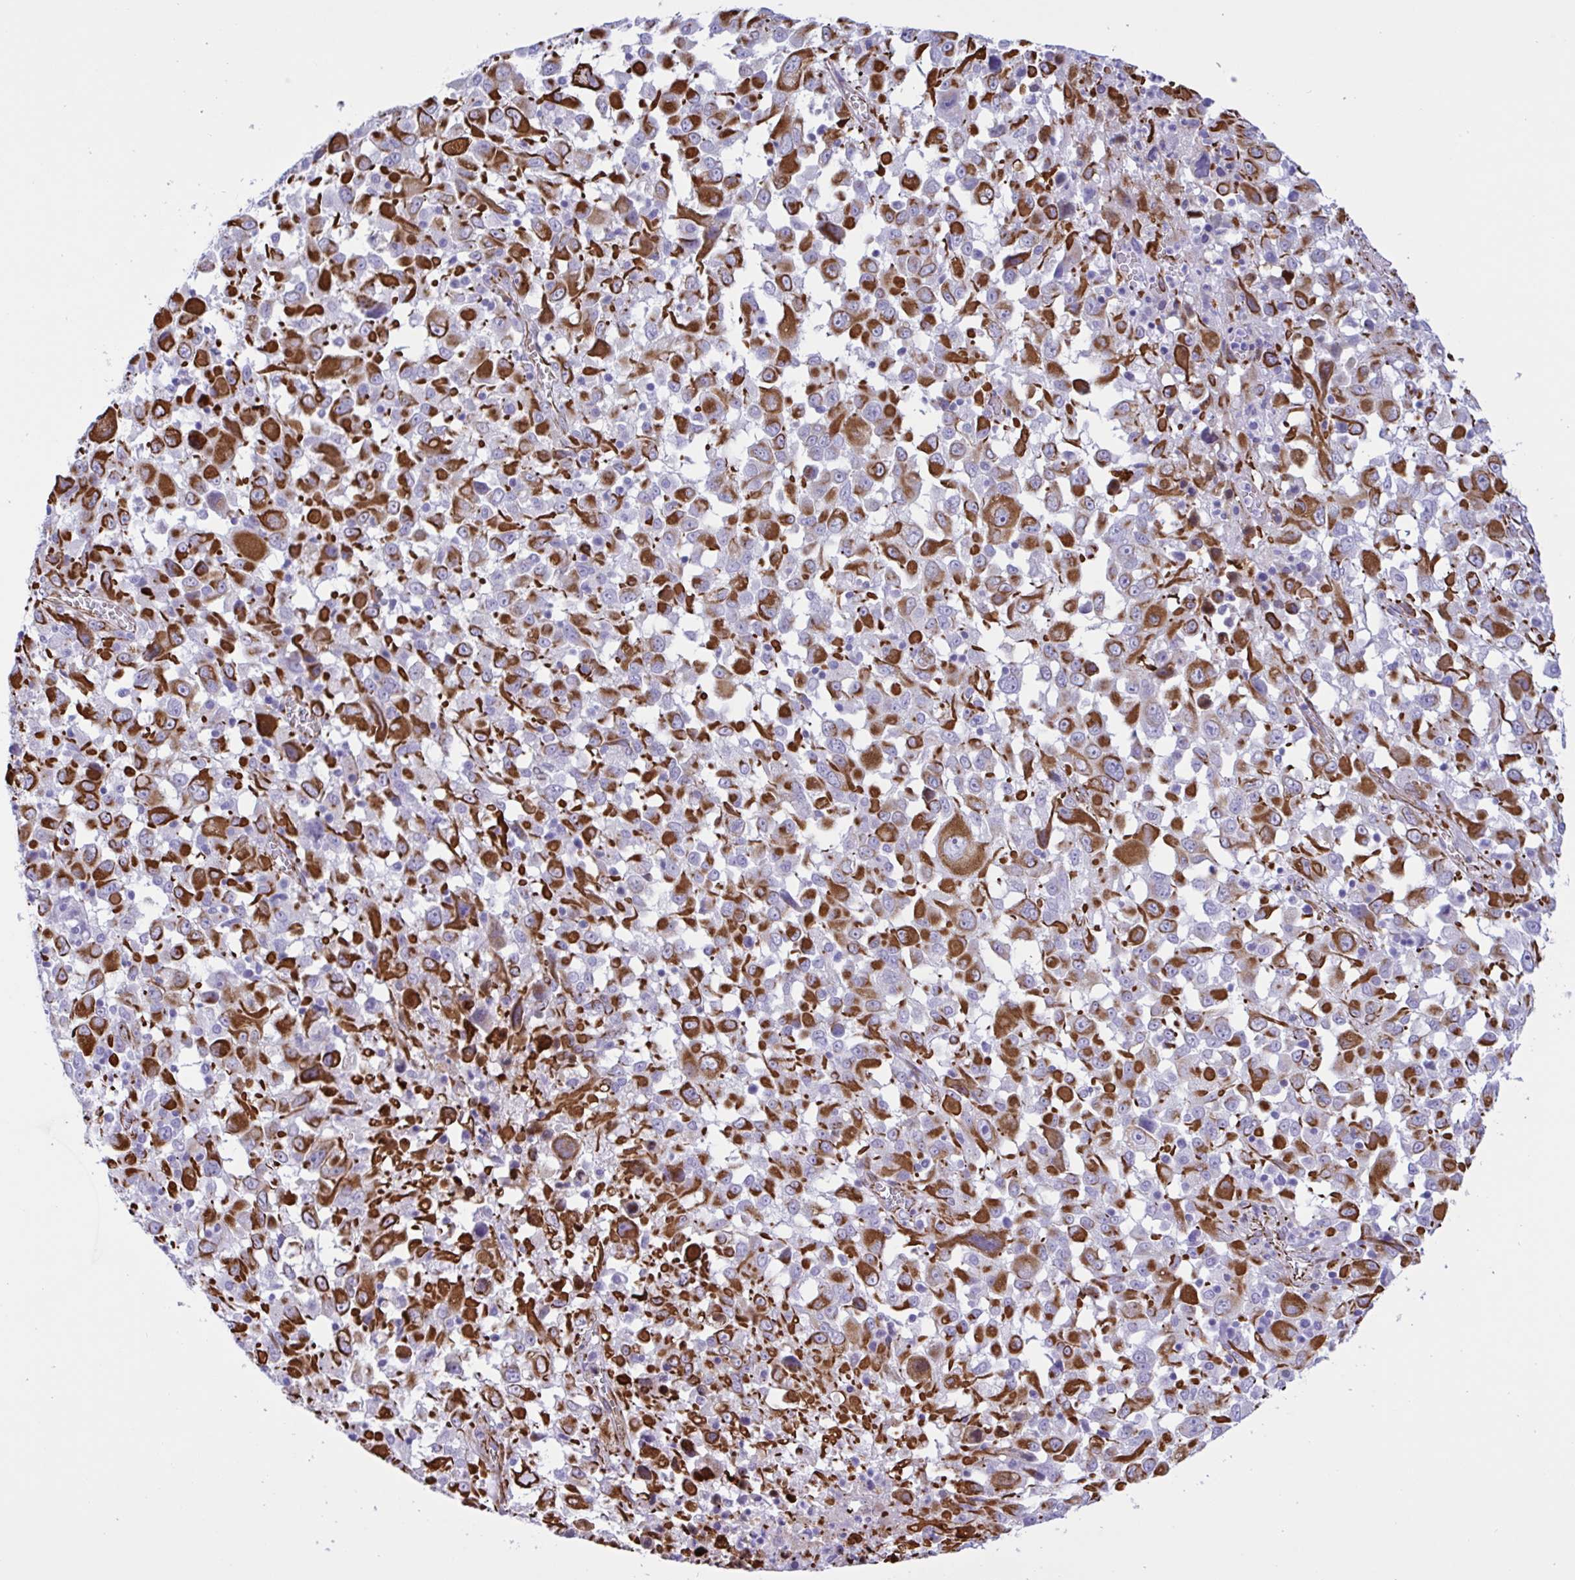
{"staining": {"intensity": "strong", "quantity": ">75%", "location": "cytoplasmic/membranous"}, "tissue": "melanoma", "cell_type": "Tumor cells", "image_type": "cancer", "snomed": [{"axis": "morphology", "description": "Malignant melanoma, Metastatic site"}, {"axis": "topography", "description": "Soft tissue"}], "caption": "Brown immunohistochemical staining in human melanoma shows strong cytoplasmic/membranous expression in approximately >75% of tumor cells.", "gene": "SMAD5", "patient": {"sex": "male", "age": 50}}